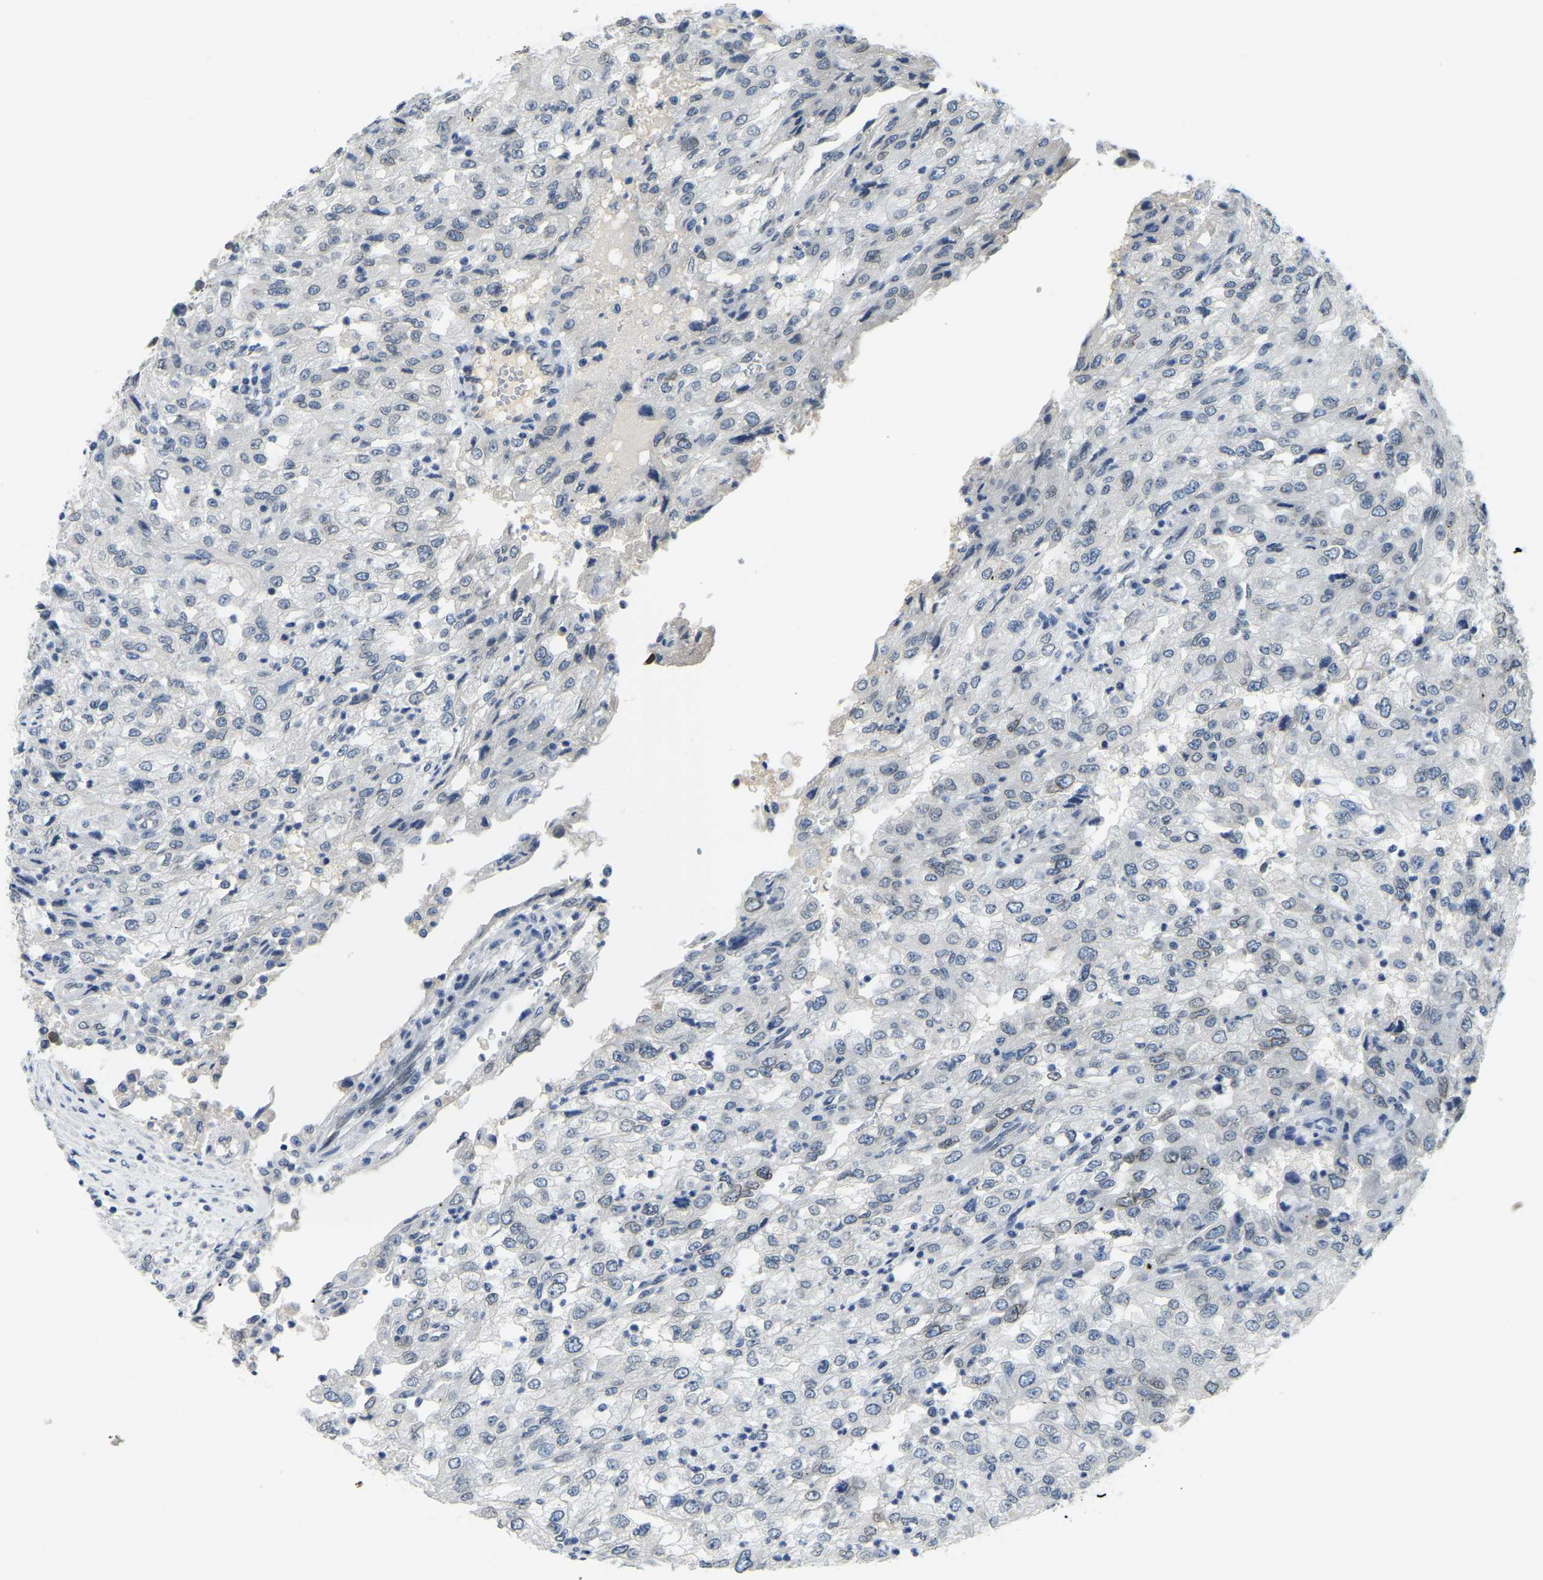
{"staining": {"intensity": "negative", "quantity": "none", "location": "none"}, "tissue": "renal cancer", "cell_type": "Tumor cells", "image_type": "cancer", "snomed": [{"axis": "morphology", "description": "Adenocarcinoma, NOS"}, {"axis": "topography", "description": "Kidney"}], "caption": "Human renal cancer stained for a protein using immunohistochemistry (IHC) reveals no staining in tumor cells.", "gene": "RANBP2", "patient": {"sex": "female", "age": 54}}